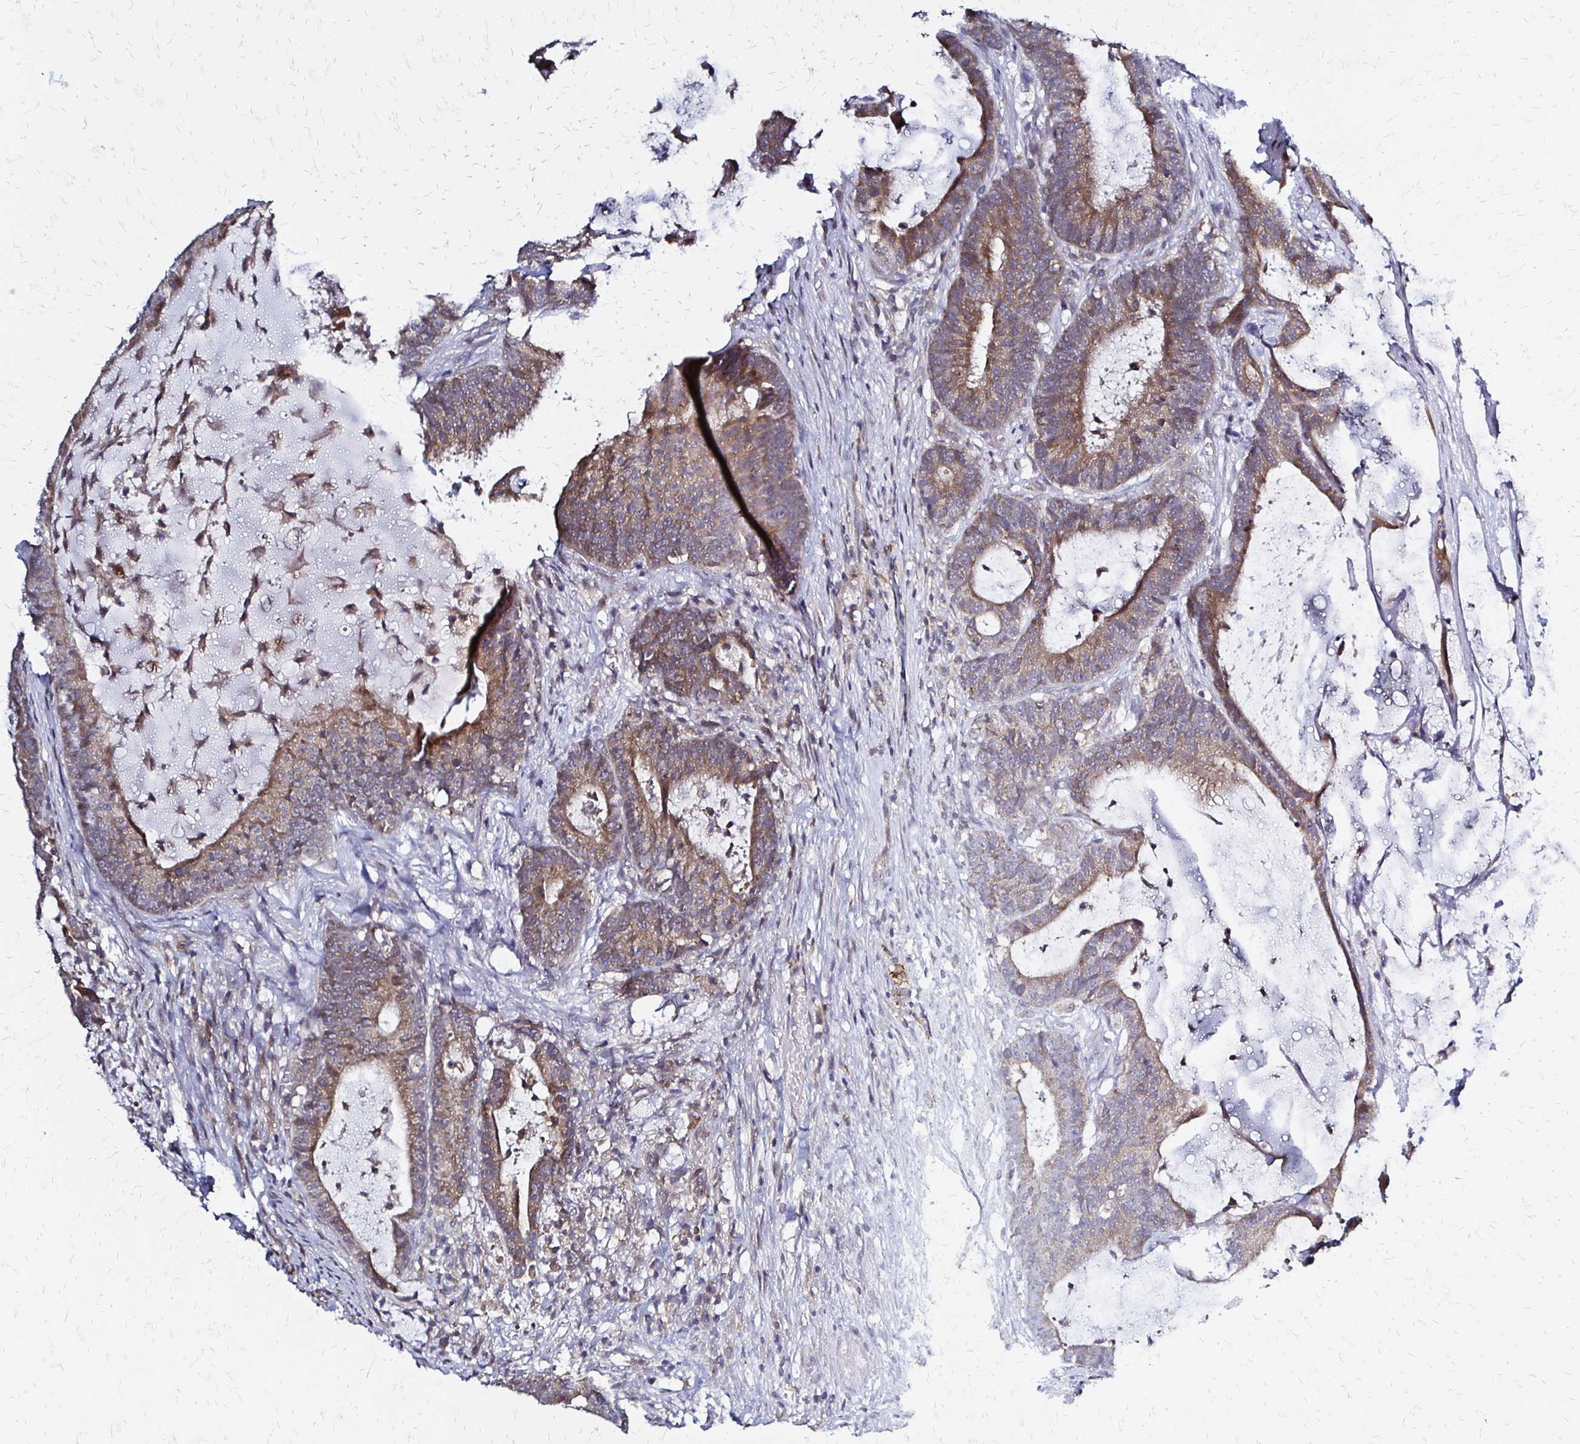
{"staining": {"intensity": "moderate", "quantity": ">75%", "location": "cytoplasmic/membranous"}, "tissue": "colorectal cancer", "cell_type": "Tumor cells", "image_type": "cancer", "snomed": [{"axis": "morphology", "description": "Adenocarcinoma, NOS"}, {"axis": "topography", "description": "Colon"}], "caption": "Immunohistochemistry (IHC) micrograph of human colorectal adenocarcinoma stained for a protein (brown), which displays medium levels of moderate cytoplasmic/membranous positivity in about >75% of tumor cells.", "gene": "SLC9A9", "patient": {"sex": "female", "age": 78}}